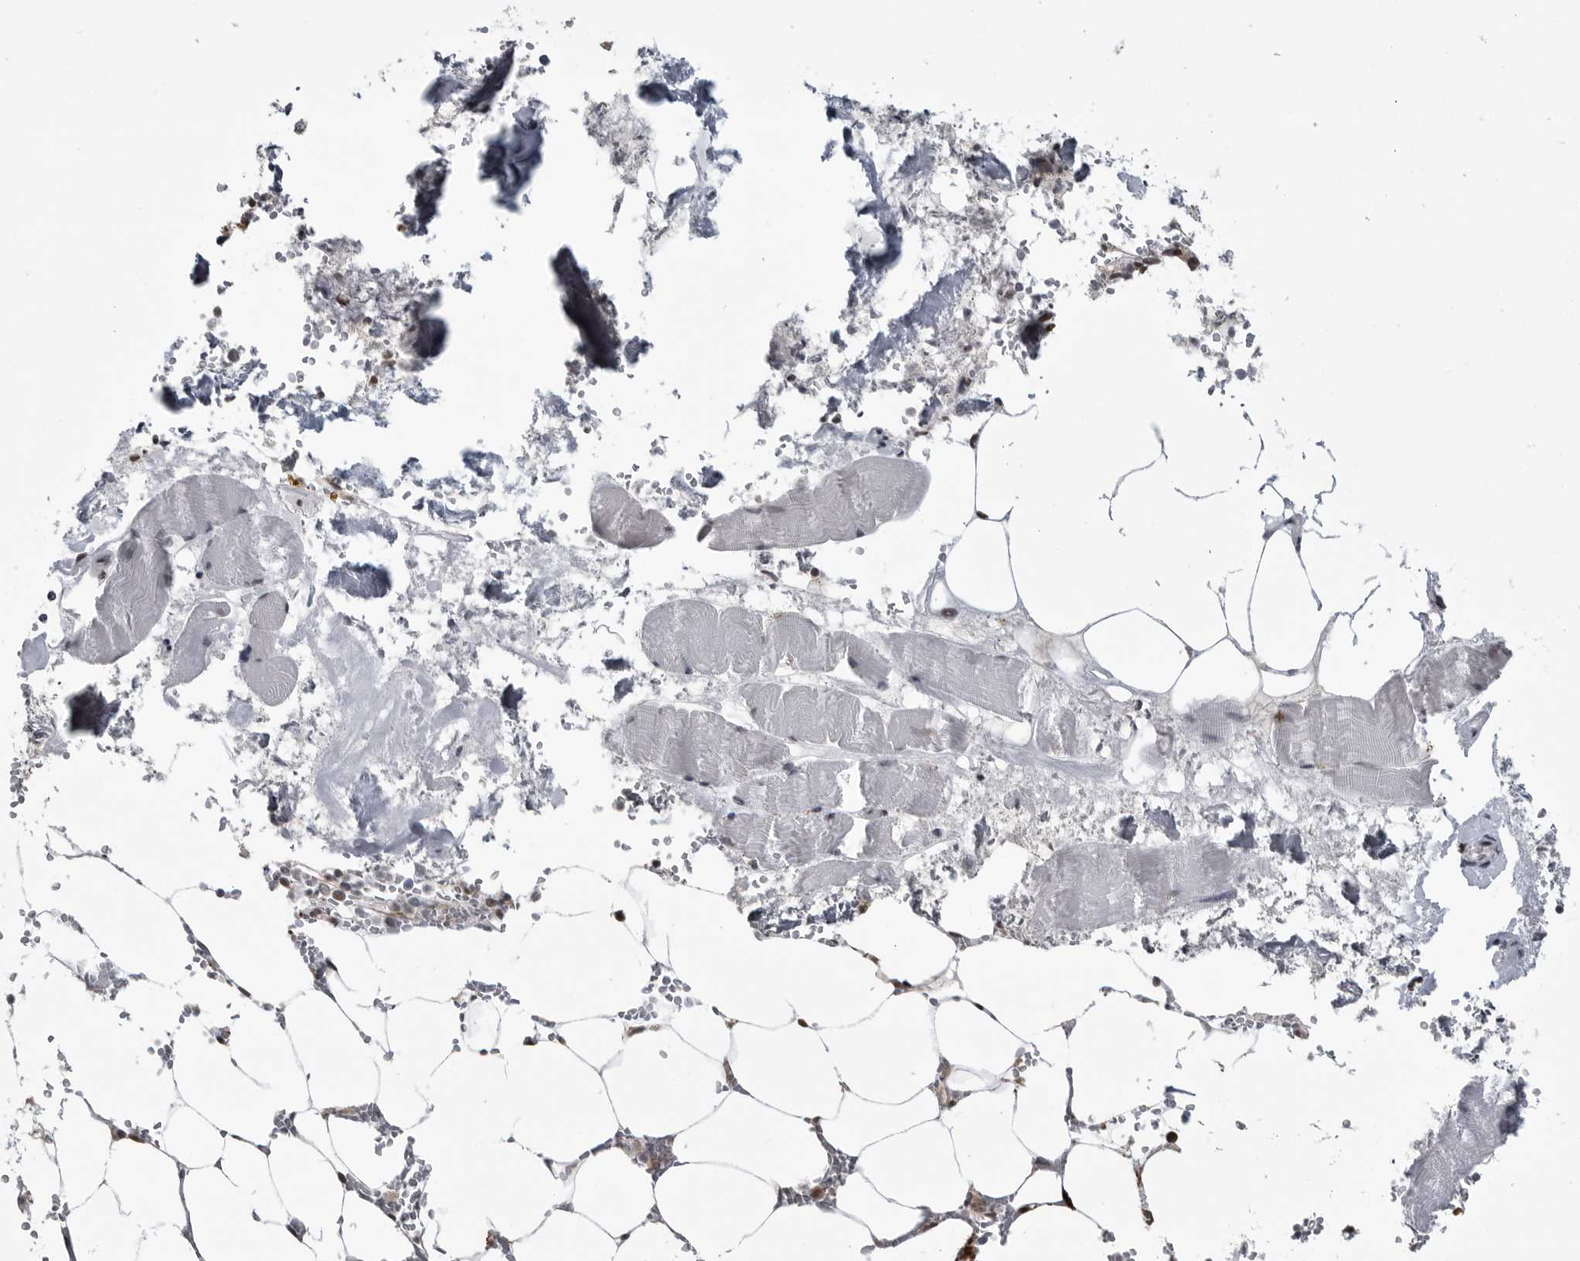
{"staining": {"intensity": "moderate", "quantity": "<25%", "location": "nuclear"}, "tissue": "bone marrow", "cell_type": "Hematopoietic cells", "image_type": "normal", "snomed": [{"axis": "morphology", "description": "Normal tissue, NOS"}, {"axis": "topography", "description": "Bone marrow"}], "caption": "A brown stain highlights moderate nuclear expression of a protein in hematopoietic cells of normal human bone marrow.", "gene": "C8orf58", "patient": {"sex": "male", "age": 70}}